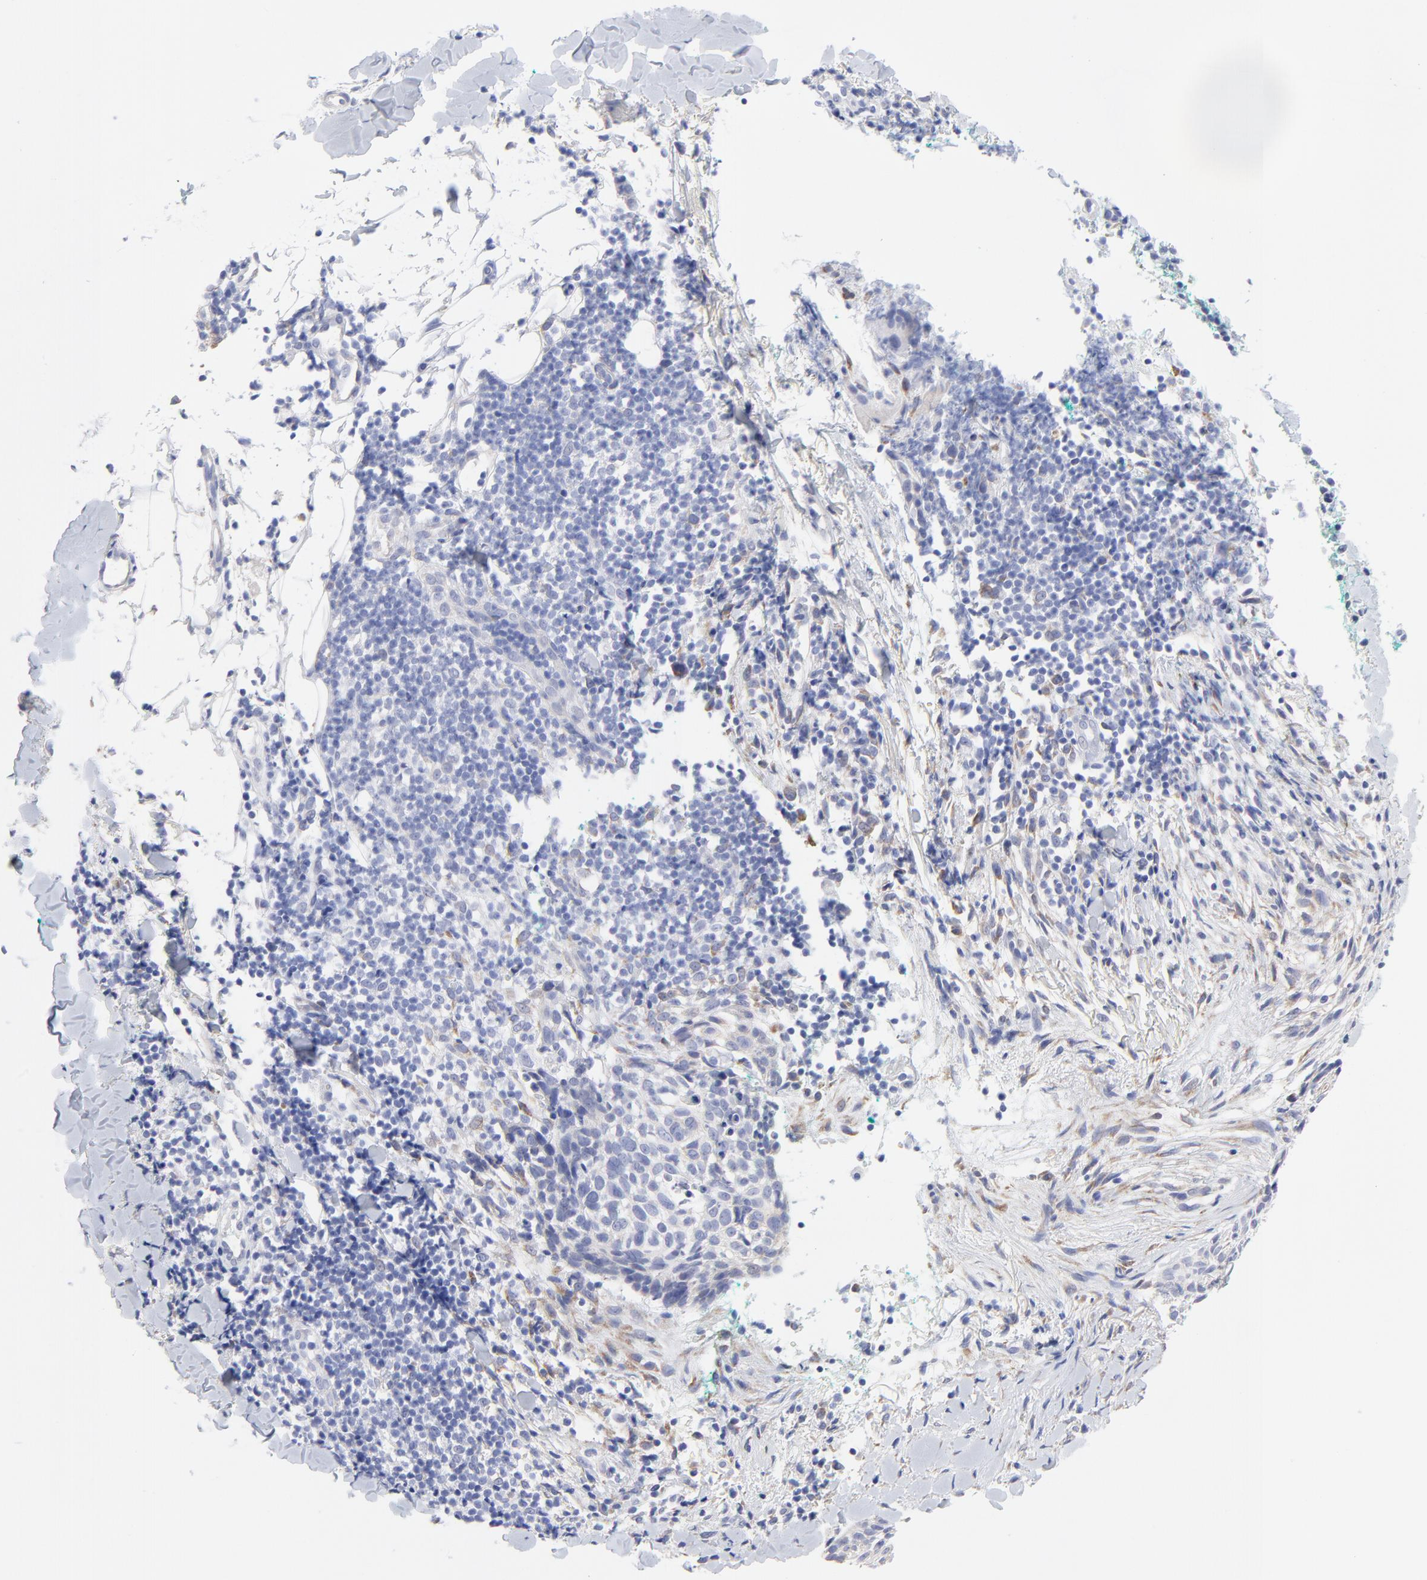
{"staining": {"intensity": "negative", "quantity": "none", "location": "none"}, "tissue": "skin cancer", "cell_type": "Tumor cells", "image_type": "cancer", "snomed": [{"axis": "morphology", "description": "Normal tissue, NOS"}, {"axis": "morphology", "description": "Basal cell carcinoma"}, {"axis": "topography", "description": "Skin"}], "caption": "This is an immunohistochemistry photomicrograph of human skin cancer (basal cell carcinoma). There is no staining in tumor cells.", "gene": "DUSP9", "patient": {"sex": "female", "age": 57}}